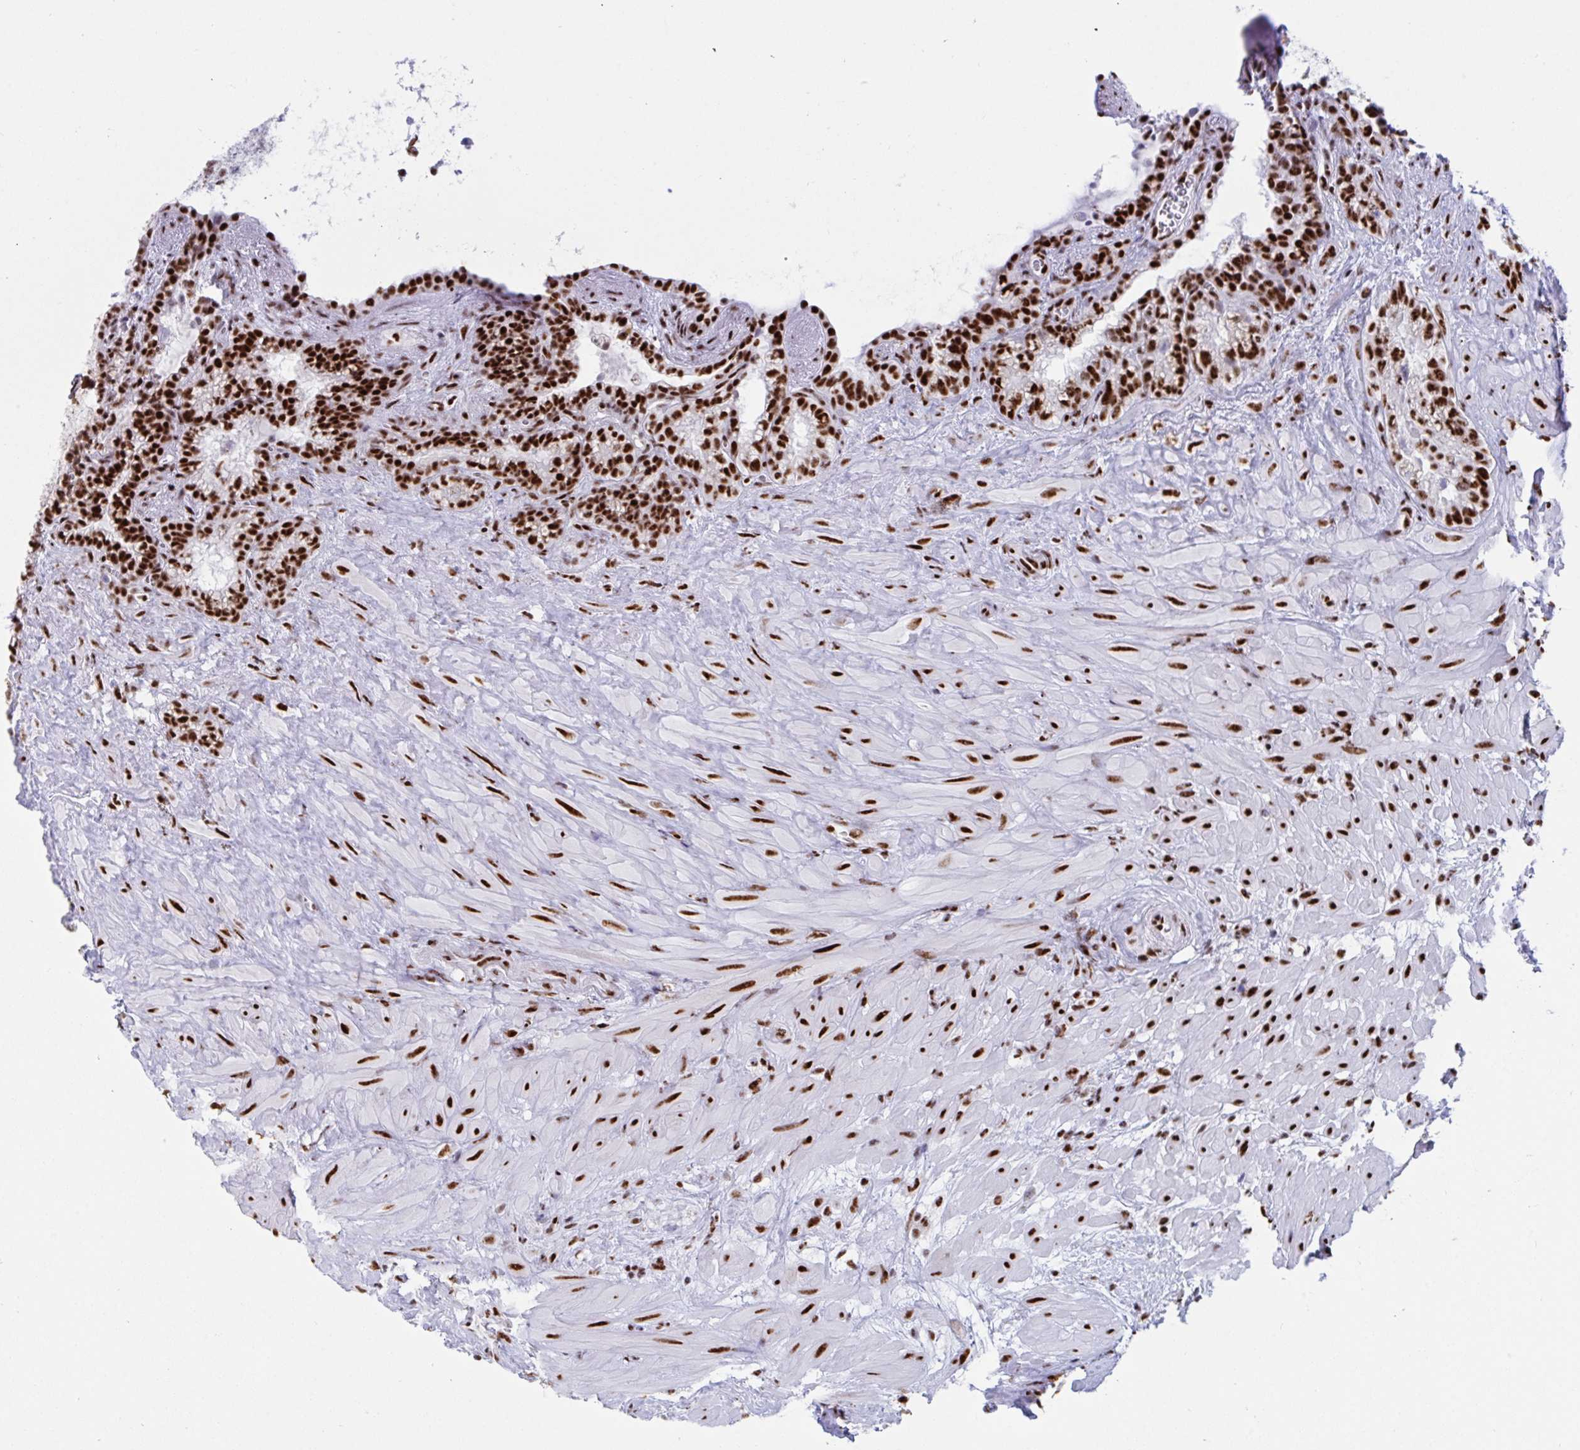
{"staining": {"intensity": "strong", "quantity": ">75%", "location": "nuclear"}, "tissue": "seminal vesicle", "cell_type": "Glandular cells", "image_type": "normal", "snomed": [{"axis": "morphology", "description": "Normal tissue, NOS"}, {"axis": "topography", "description": "Seminal veicle"}], "caption": "Seminal vesicle stained with DAB immunohistochemistry (IHC) demonstrates high levels of strong nuclear expression in approximately >75% of glandular cells.", "gene": "IKZF2", "patient": {"sex": "male", "age": 76}}